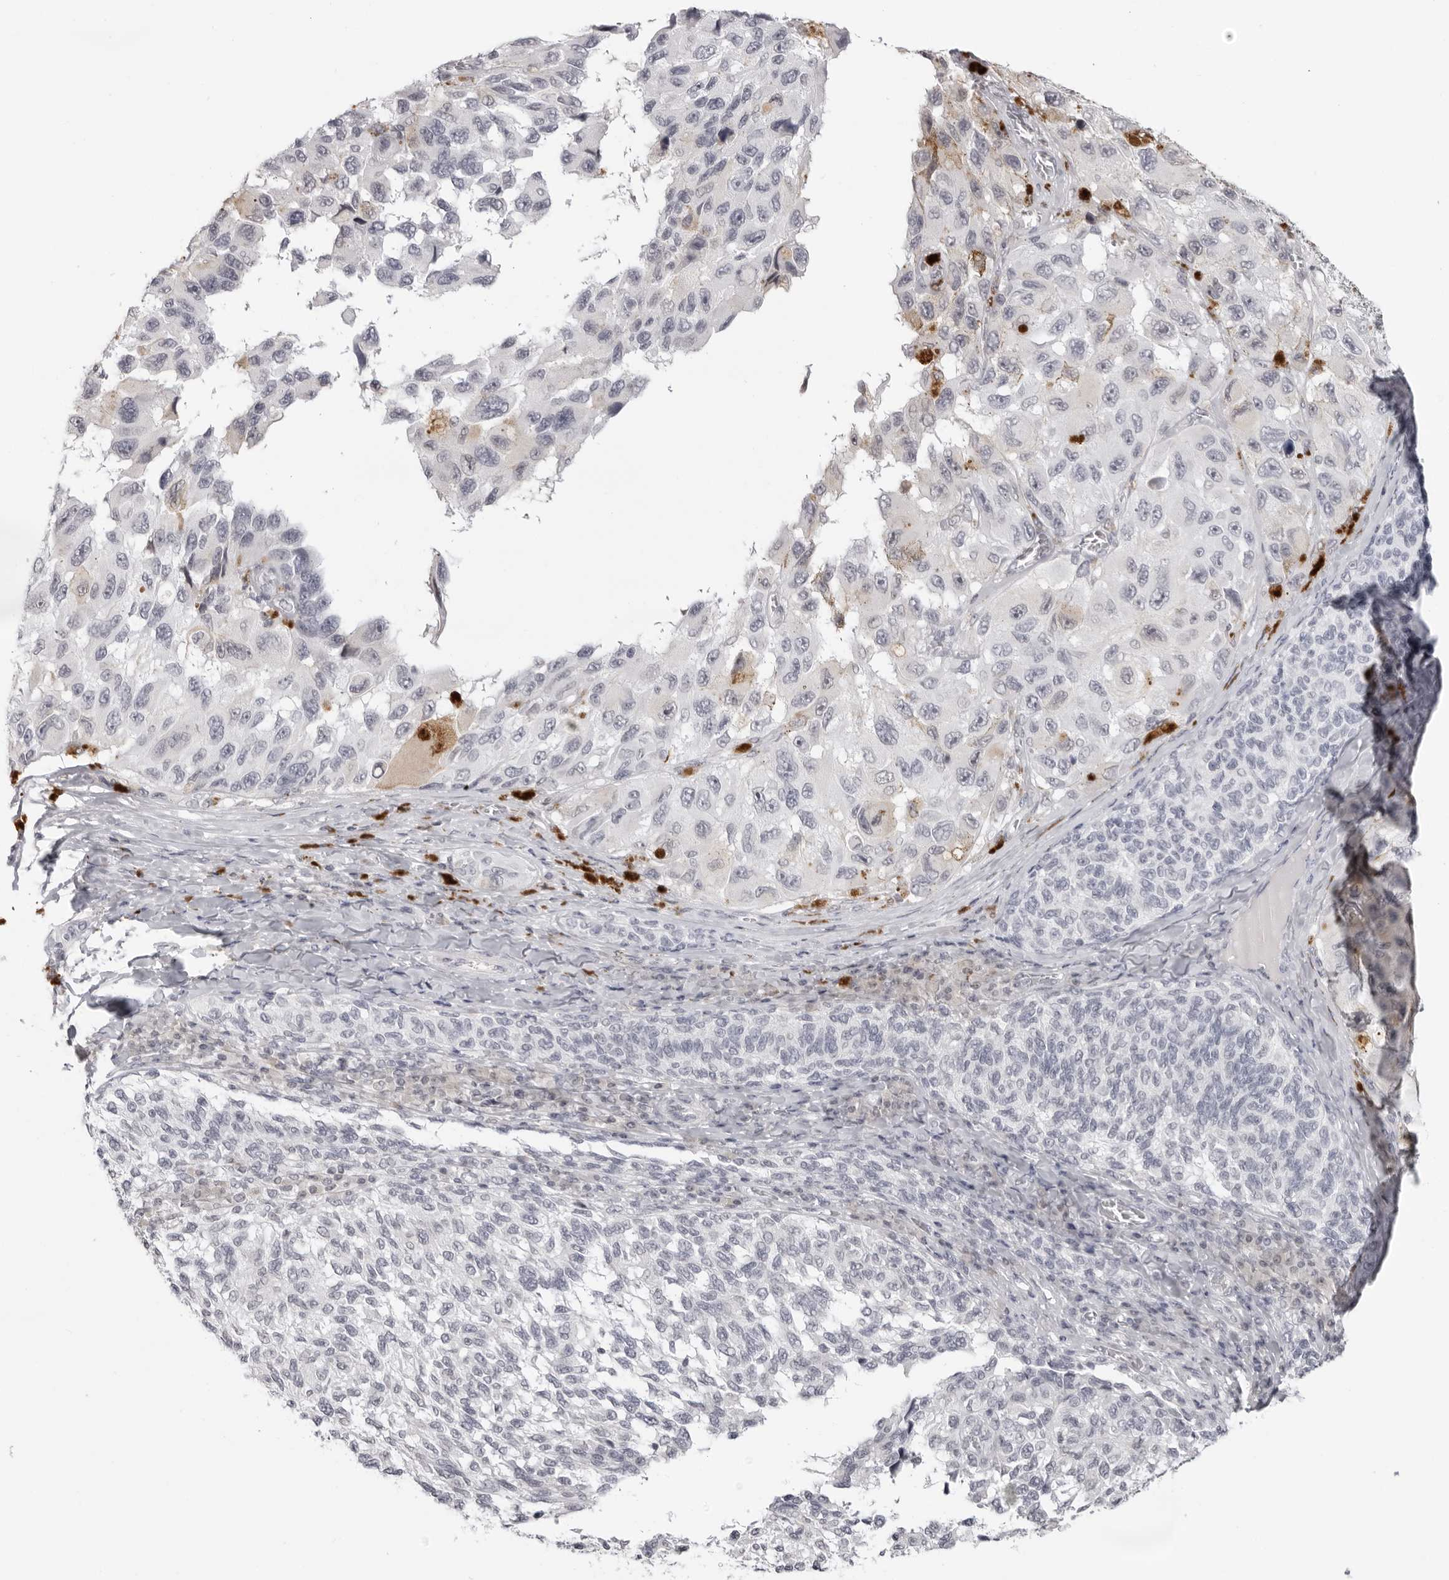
{"staining": {"intensity": "negative", "quantity": "none", "location": "none"}, "tissue": "melanoma", "cell_type": "Tumor cells", "image_type": "cancer", "snomed": [{"axis": "morphology", "description": "Malignant melanoma, NOS"}, {"axis": "topography", "description": "Skin"}], "caption": "The histopathology image displays no staining of tumor cells in melanoma.", "gene": "ACP6", "patient": {"sex": "female", "age": 73}}